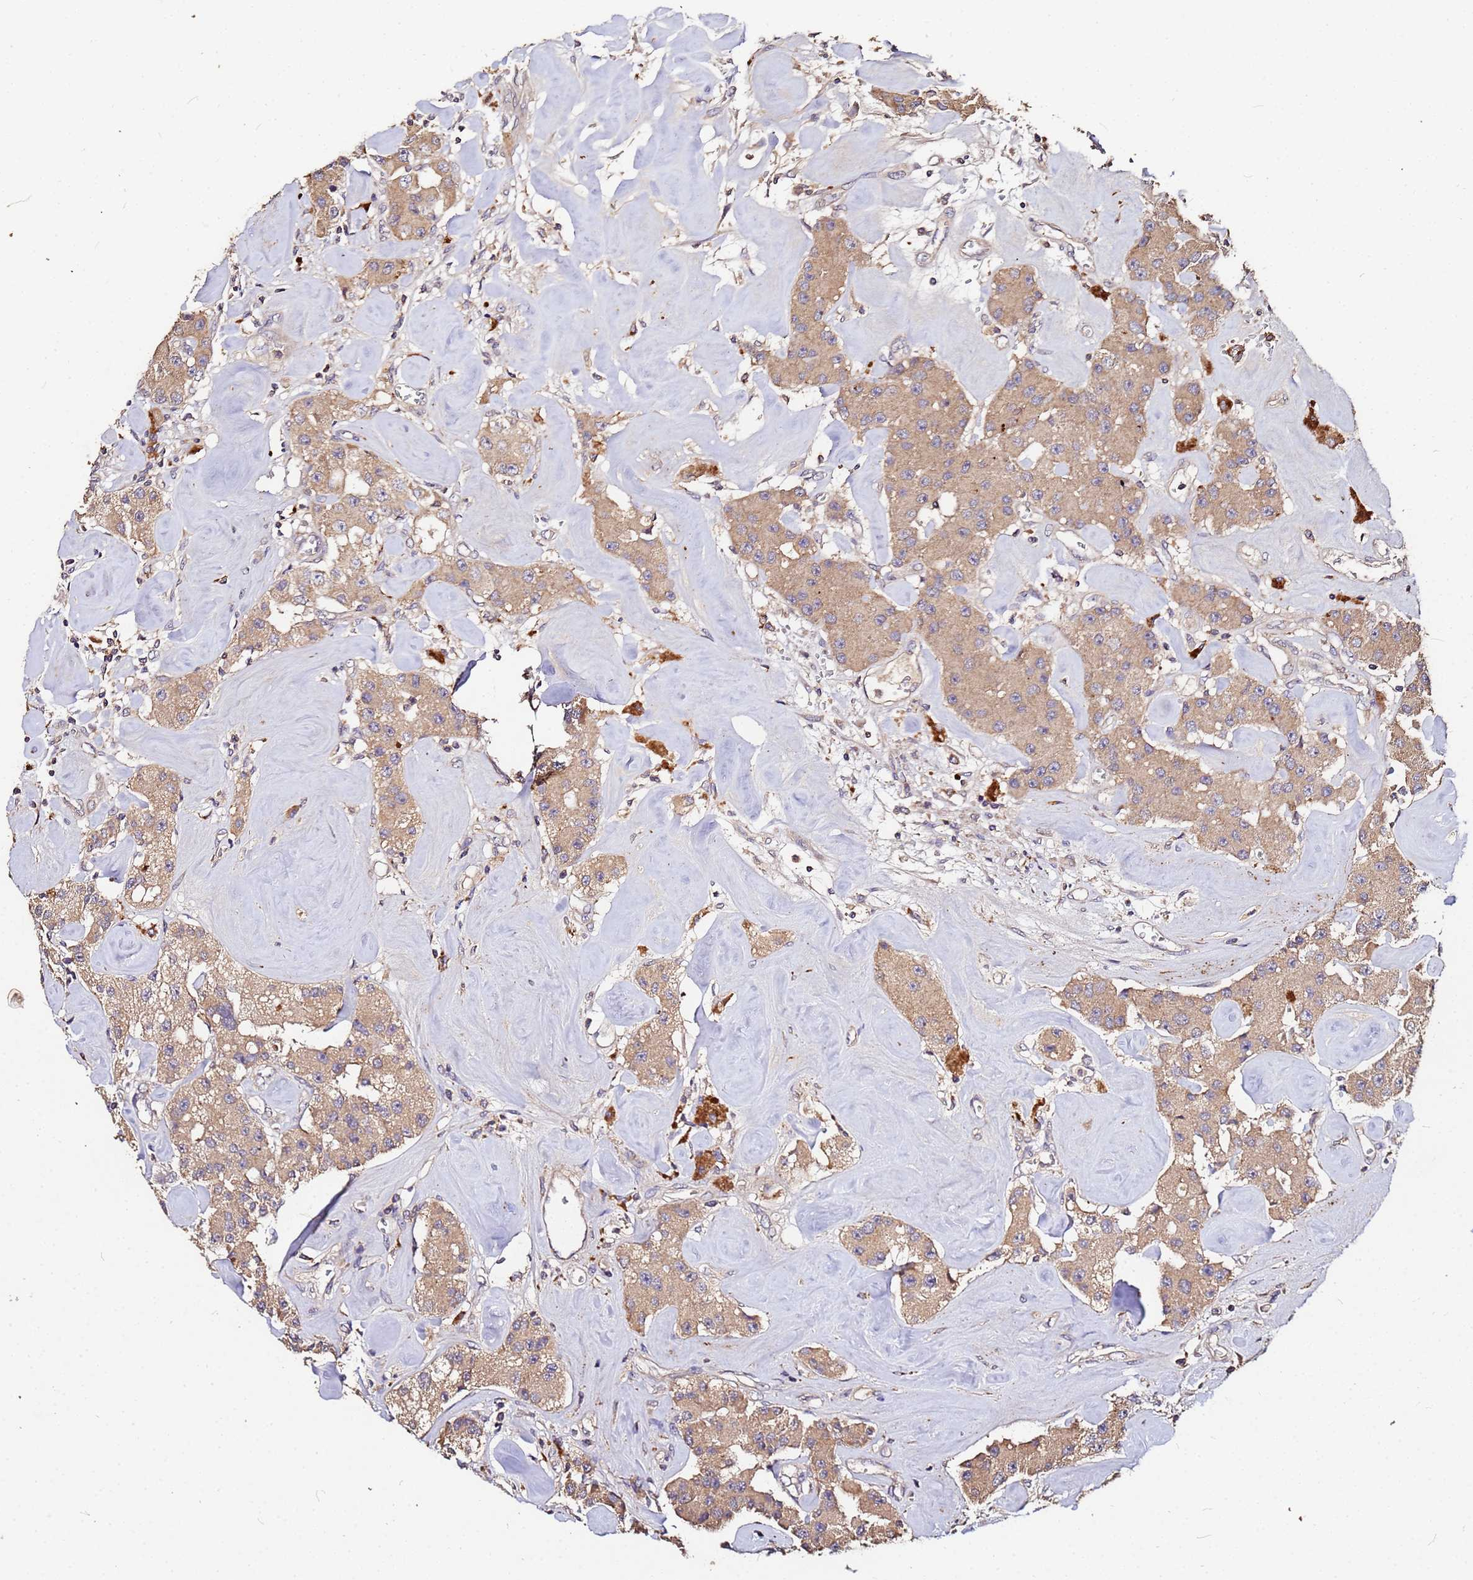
{"staining": {"intensity": "weak", "quantity": ">75%", "location": "cytoplasmic/membranous"}, "tissue": "carcinoid", "cell_type": "Tumor cells", "image_type": "cancer", "snomed": [{"axis": "morphology", "description": "Carcinoid, malignant, NOS"}, {"axis": "topography", "description": "Pancreas"}], "caption": "Human carcinoid (malignant) stained with a protein marker demonstrates weak staining in tumor cells.", "gene": "MTERF1", "patient": {"sex": "male", "age": 41}}